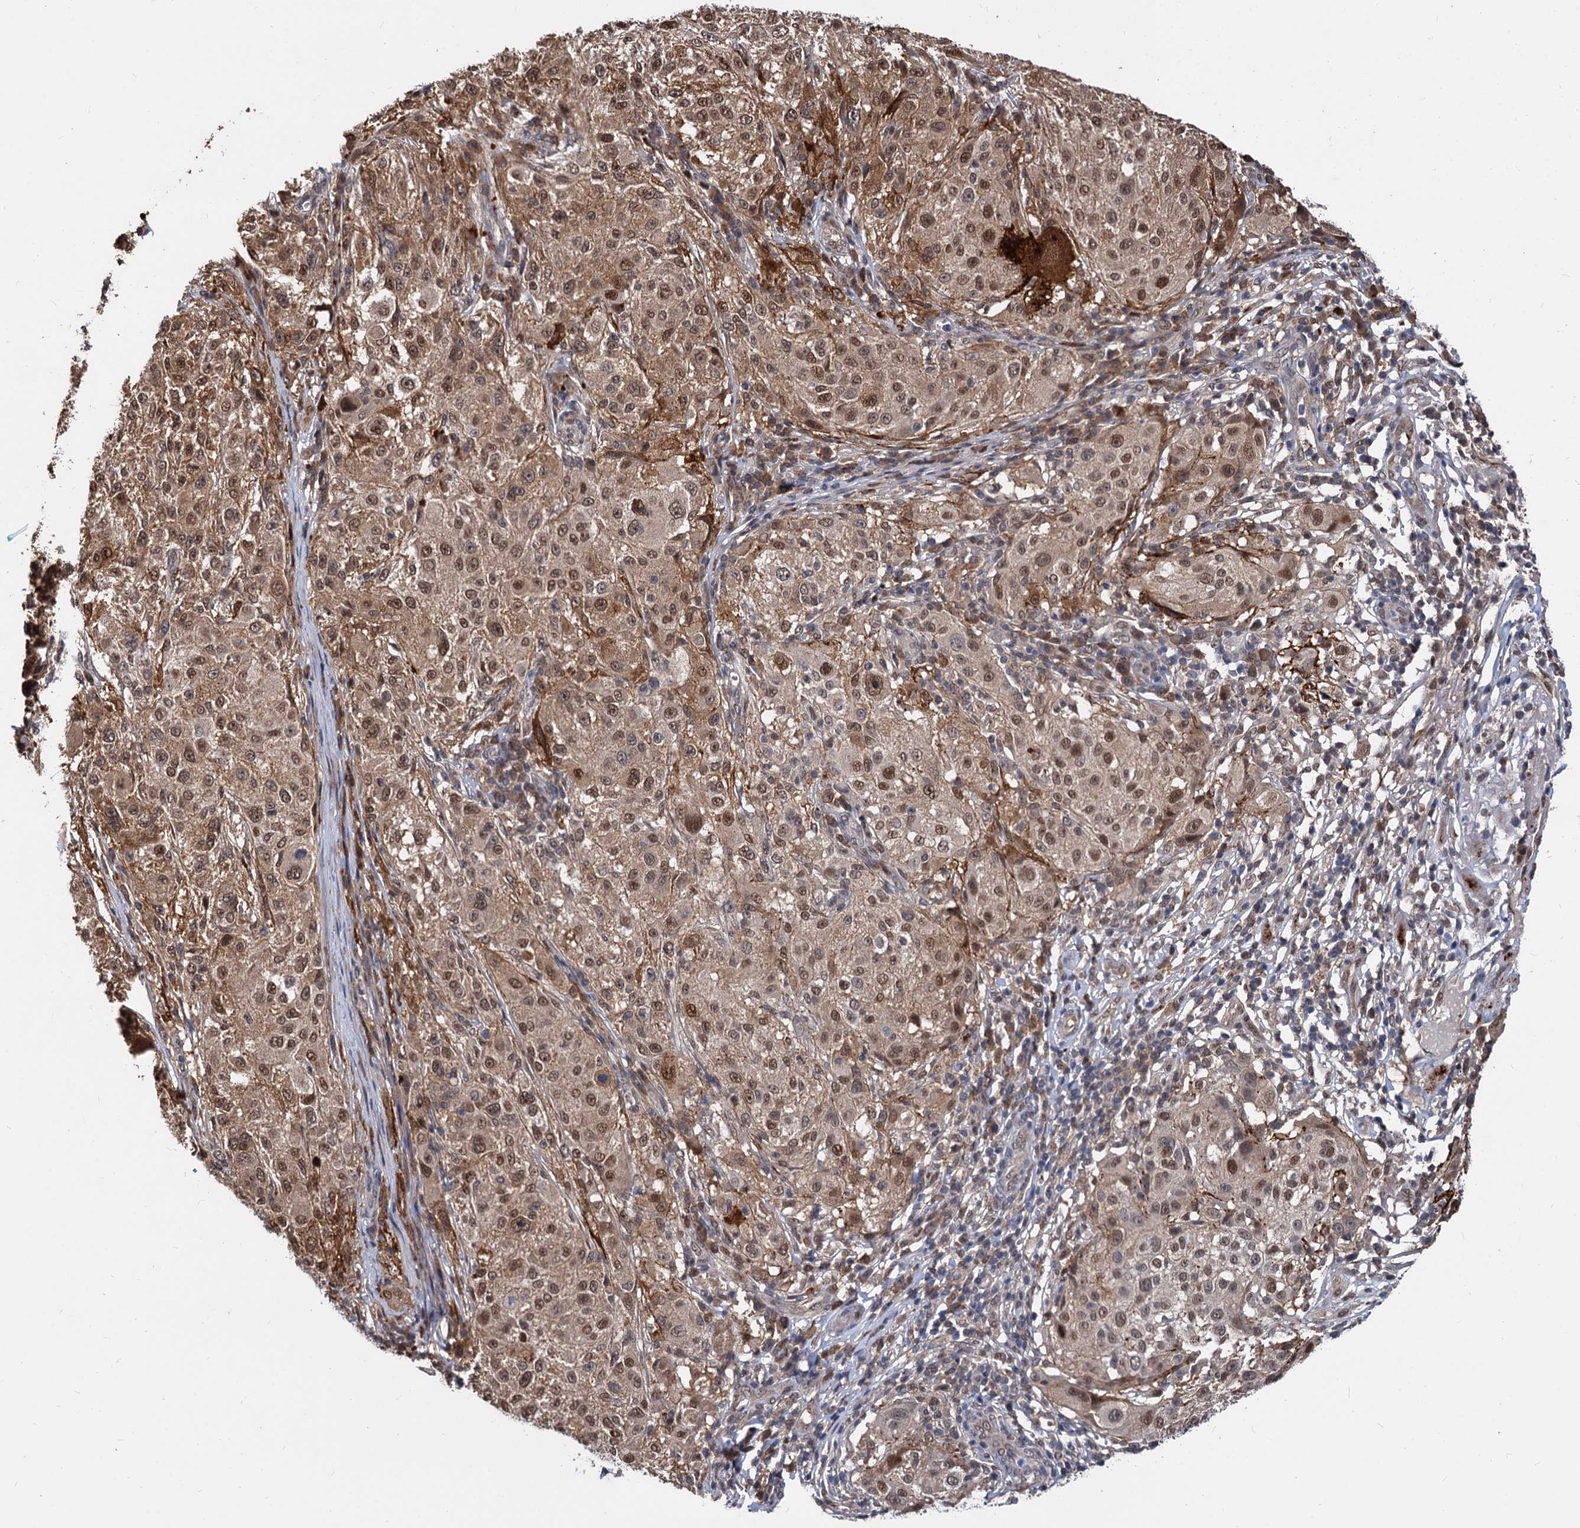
{"staining": {"intensity": "moderate", "quantity": ">75%", "location": "cytoplasmic/membranous,nuclear"}, "tissue": "melanoma", "cell_type": "Tumor cells", "image_type": "cancer", "snomed": [{"axis": "morphology", "description": "Necrosis, NOS"}, {"axis": "morphology", "description": "Malignant melanoma, NOS"}, {"axis": "topography", "description": "Skin"}], "caption": "A histopathology image of human malignant melanoma stained for a protein reveals moderate cytoplasmic/membranous and nuclear brown staining in tumor cells.", "gene": "PSMD4", "patient": {"sex": "female", "age": 87}}